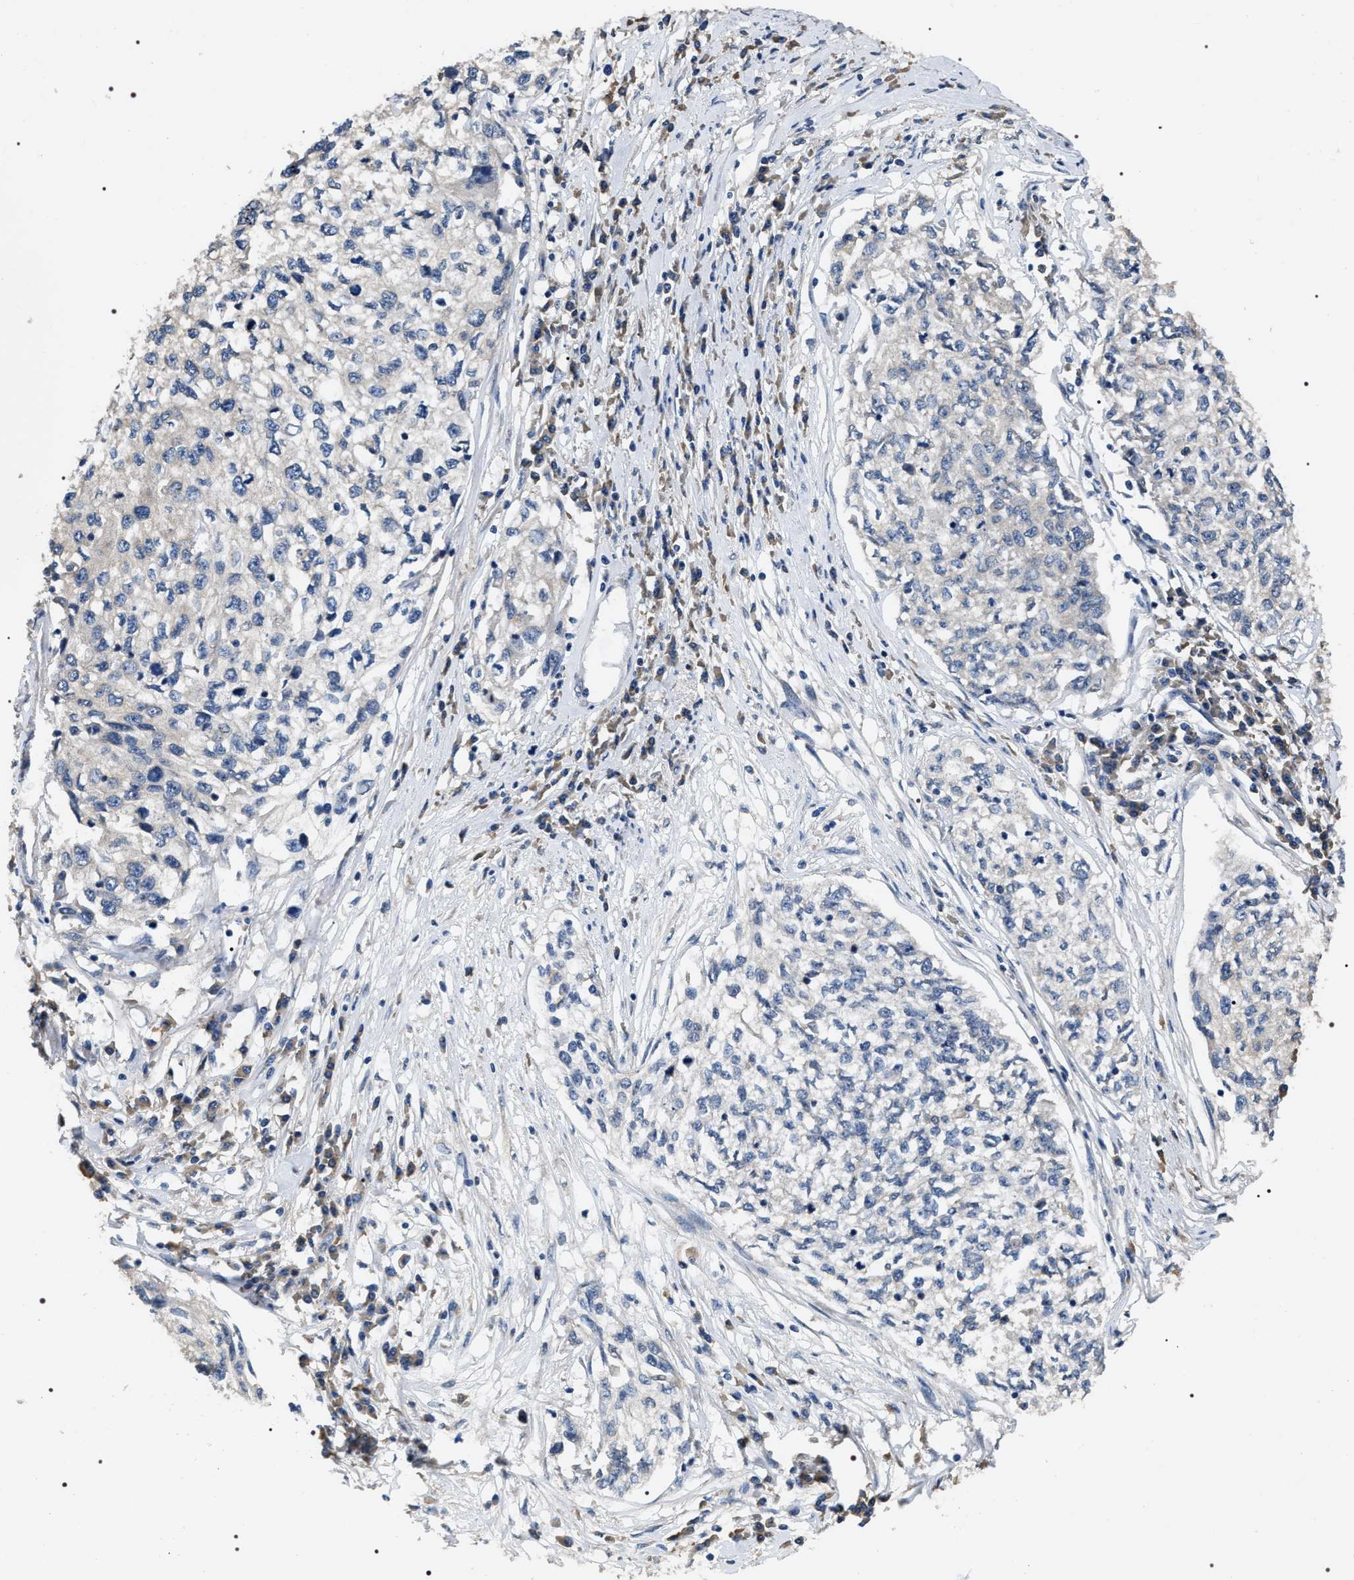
{"staining": {"intensity": "negative", "quantity": "none", "location": "none"}, "tissue": "cervical cancer", "cell_type": "Tumor cells", "image_type": "cancer", "snomed": [{"axis": "morphology", "description": "Squamous cell carcinoma, NOS"}, {"axis": "topography", "description": "Cervix"}], "caption": "Immunohistochemistry photomicrograph of neoplastic tissue: cervical cancer stained with DAB shows no significant protein expression in tumor cells.", "gene": "IFT81", "patient": {"sex": "female", "age": 57}}